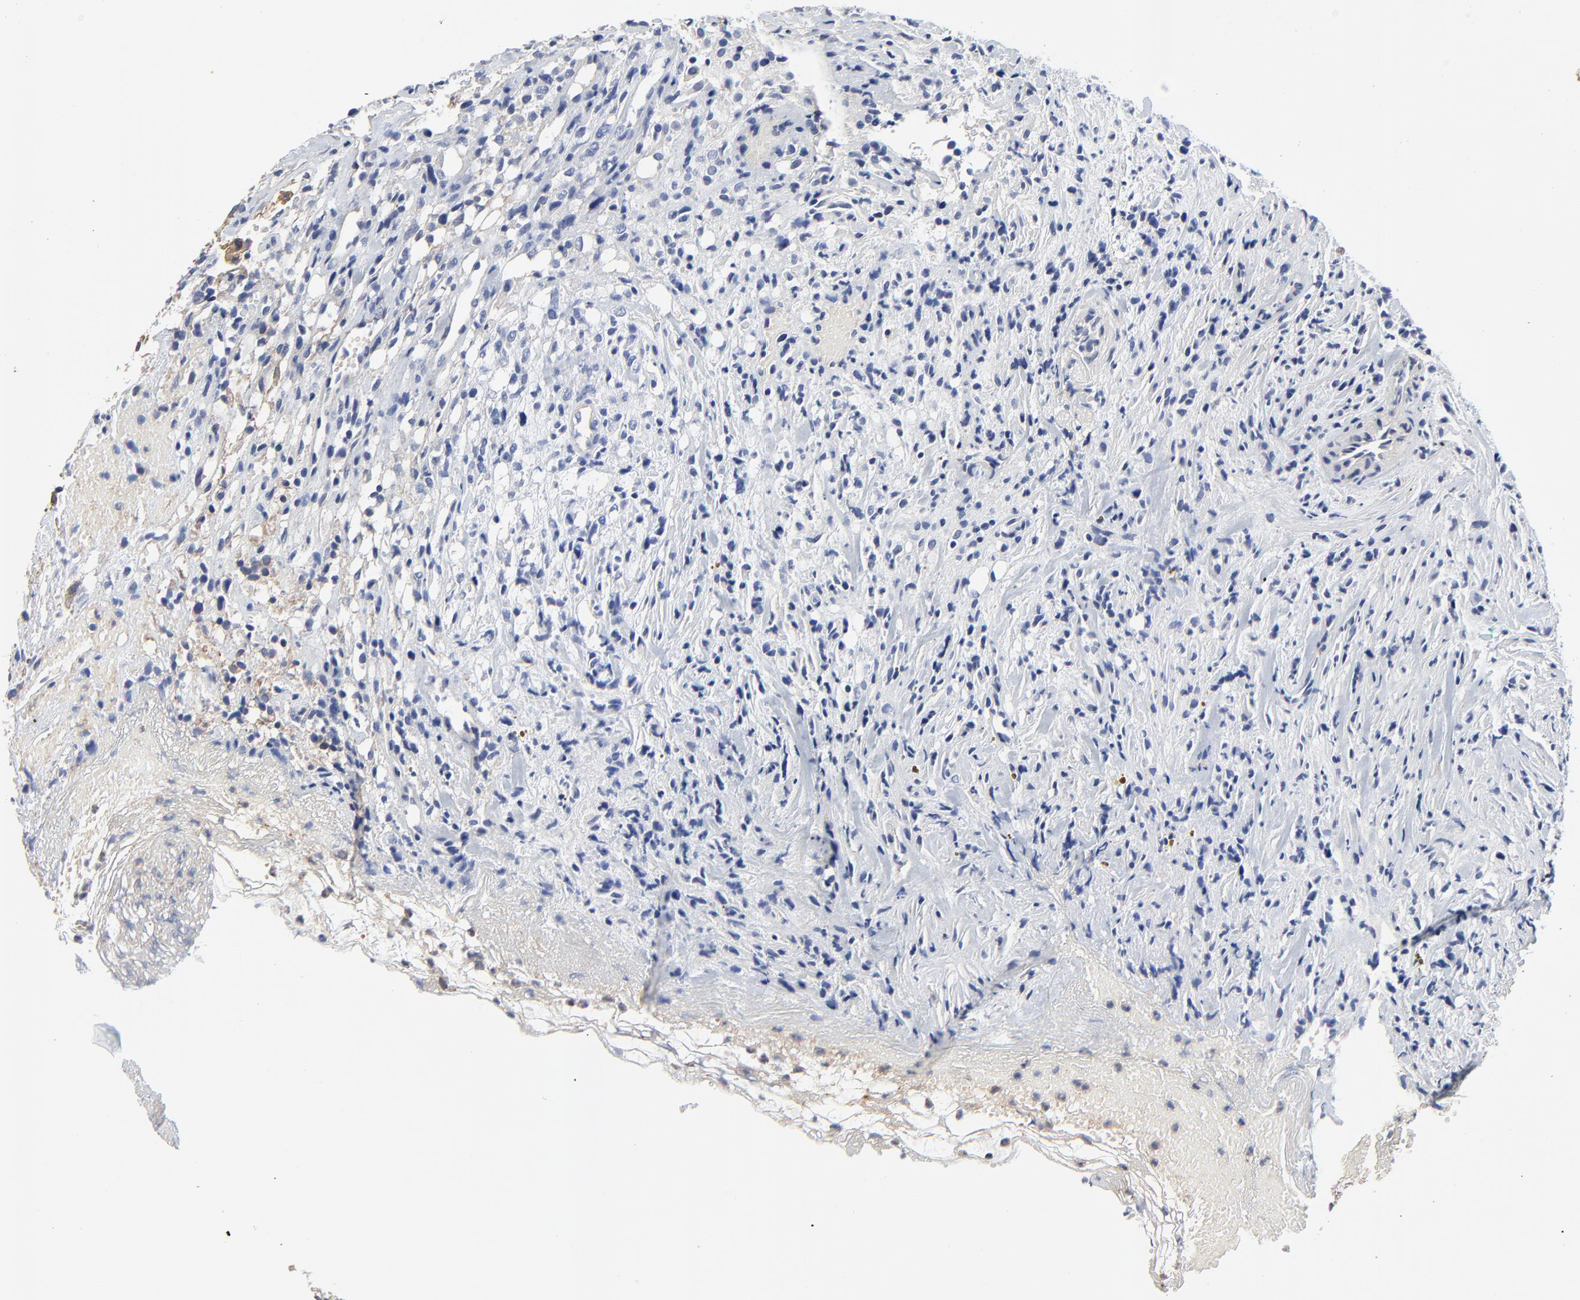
{"staining": {"intensity": "negative", "quantity": "none", "location": "none"}, "tissue": "glioma", "cell_type": "Tumor cells", "image_type": "cancer", "snomed": [{"axis": "morphology", "description": "Glioma, malignant, High grade"}, {"axis": "topography", "description": "Brain"}], "caption": "A high-resolution micrograph shows IHC staining of glioma, which exhibits no significant expression in tumor cells. Nuclei are stained in blue.", "gene": "NXF3", "patient": {"sex": "male", "age": 66}}